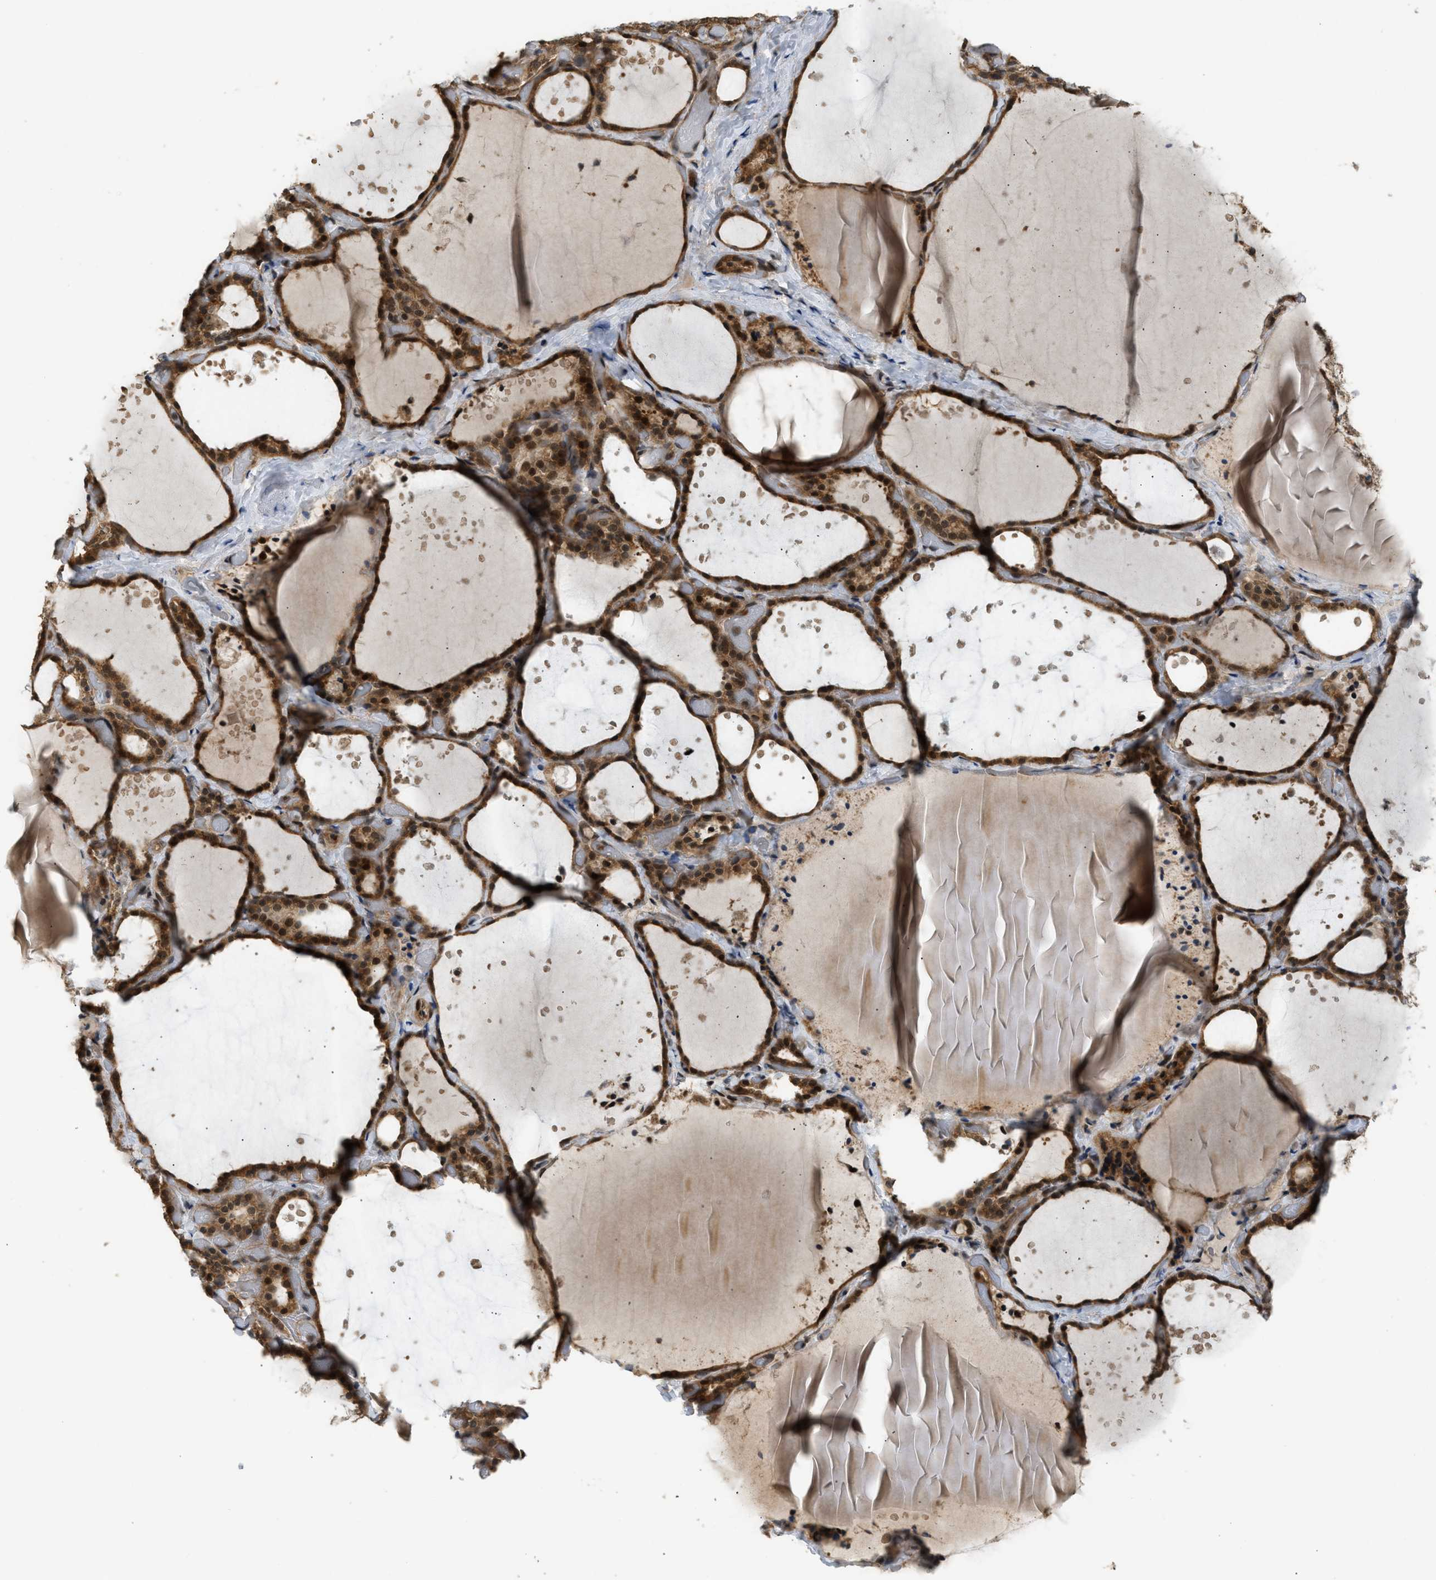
{"staining": {"intensity": "strong", "quantity": ">75%", "location": "cytoplasmic/membranous,nuclear"}, "tissue": "thyroid gland", "cell_type": "Glandular cells", "image_type": "normal", "snomed": [{"axis": "morphology", "description": "Normal tissue, NOS"}, {"axis": "topography", "description": "Thyroid gland"}], "caption": "Immunohistochemistry (IHC) (DAB) staining of benign thyroid gland shows strong cytoplasmic/membranous,nuclear protein expression in approximately >75% of glandular cells.", "gene": "GET1", "patient": {"sex": "female", "age": 44}}